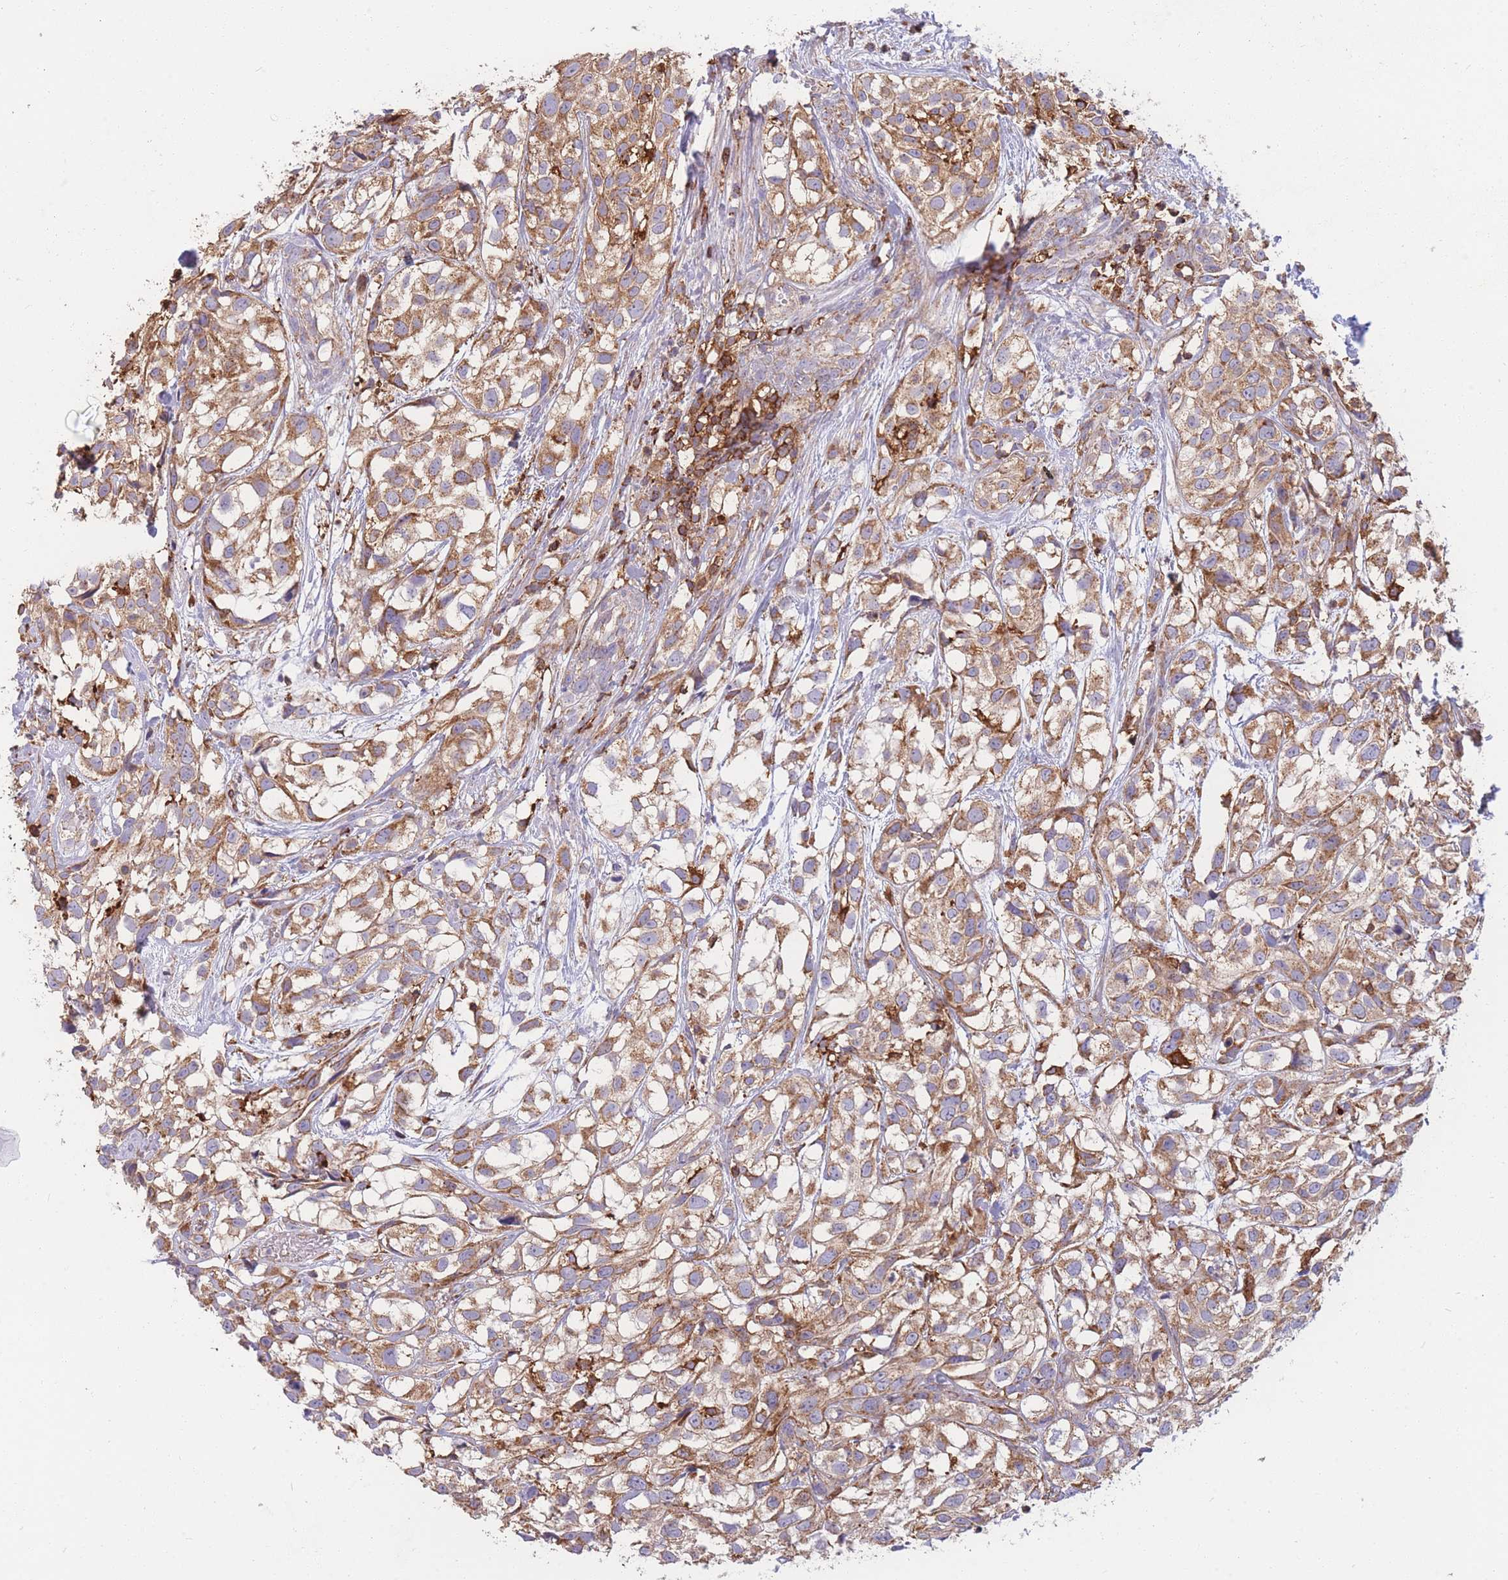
{"staining": {"intensity": "moderate", "quantity": ">75%", "location": "cytoplasmic/membranous"}, "tissue": "urothelial cancer", "cell_type": "Tumor cells", "image_type": "cancer", "snomed": [{"axis": "morphology", "description": "Urothelial carcinoma, High grade"}, {"axis": "topography", "description": "Urinary bladder"}], "caption": "This histopathology image reveals IHC staining of human urothelial cancer, with medium moderate cytoplasmic/membranous positivity in about >75% of tumor cells.", "gene": "MRPL54", "patient": {"sex": "male", "age": 56}}